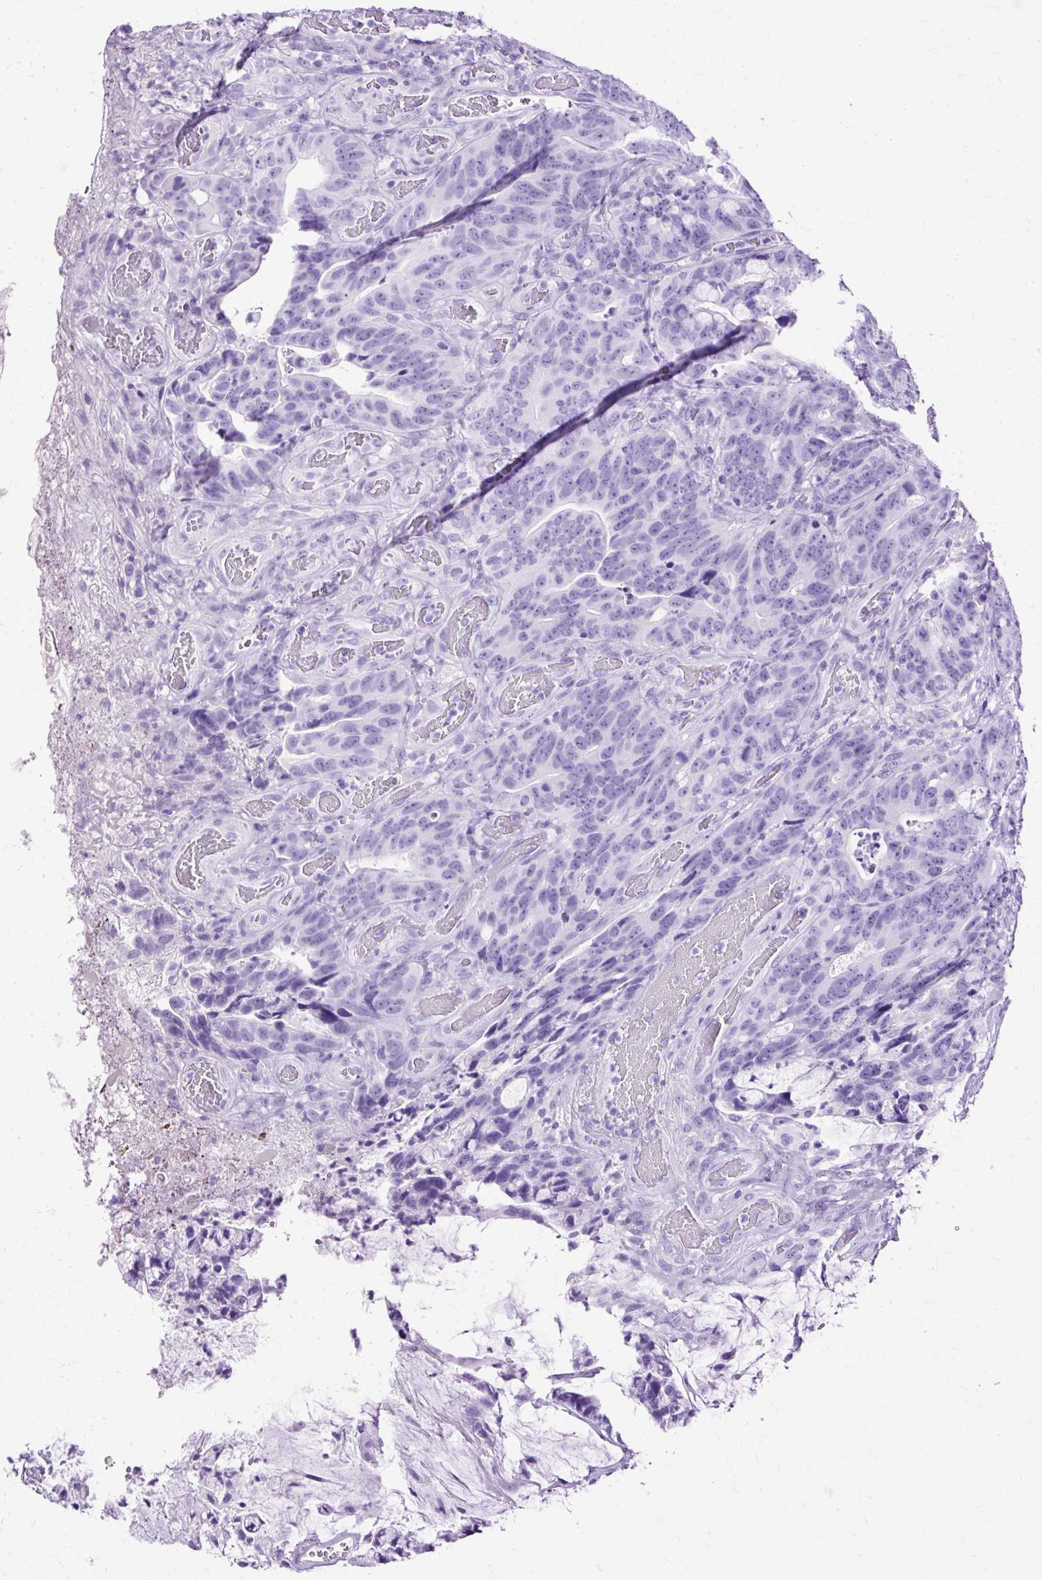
{"staining": {"intensity": "negative", "quantity": "none", "location": "none"}, "tissue": "colorectal cancer", "cell_type": "Tumor cells", "image_type": "cancer", "snomed": [{"axis": "morphology", "description": "Adenocarcinoma, NOS"}, {"axis": "topography", "description": "Colon"}], "caption": "Immunohistochemical staining of adenocarcinoma (colorectal) displays no significant staining in tumor cells.", "gene": "SLC8A2", "patient": {"sex": "female", "age": 82}}